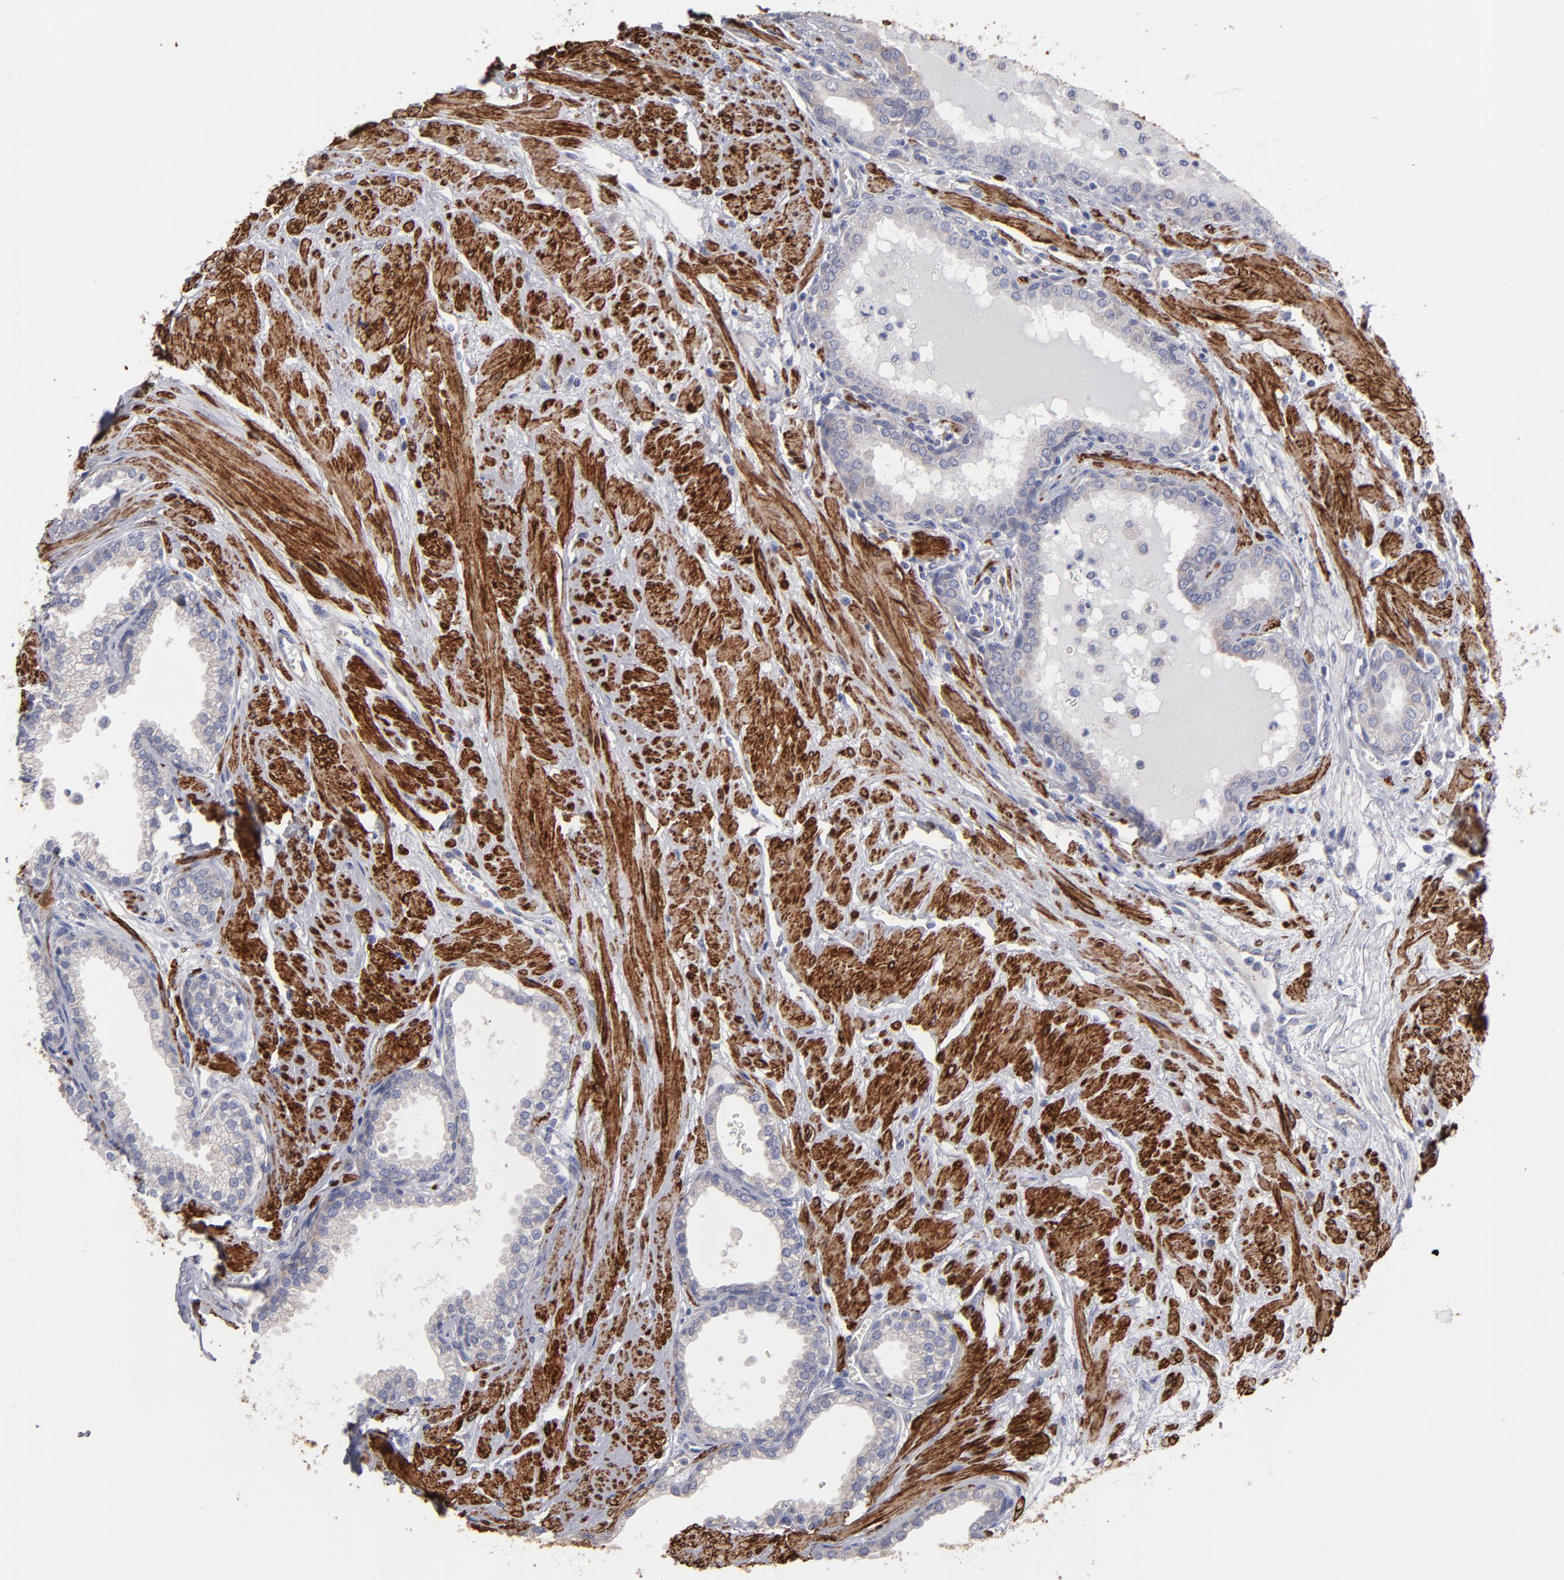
{"staining": {"intensity": "negative", "quantity": "none", "location": "none"}, "tissue": "prostate", "cell_type": "Glandular cells", "image_type": "normal", "snomed": [{"axis": "morphology", "description": "Normal tissue, NOS"}, {"axis": "topography", "description": "Prostate"}], "caption": "Protein analysis of normal prostate reveals no significant positivity in glandular cells.", "gene": "SLMAP", "patient": {"sex": "male", "age": 64}}